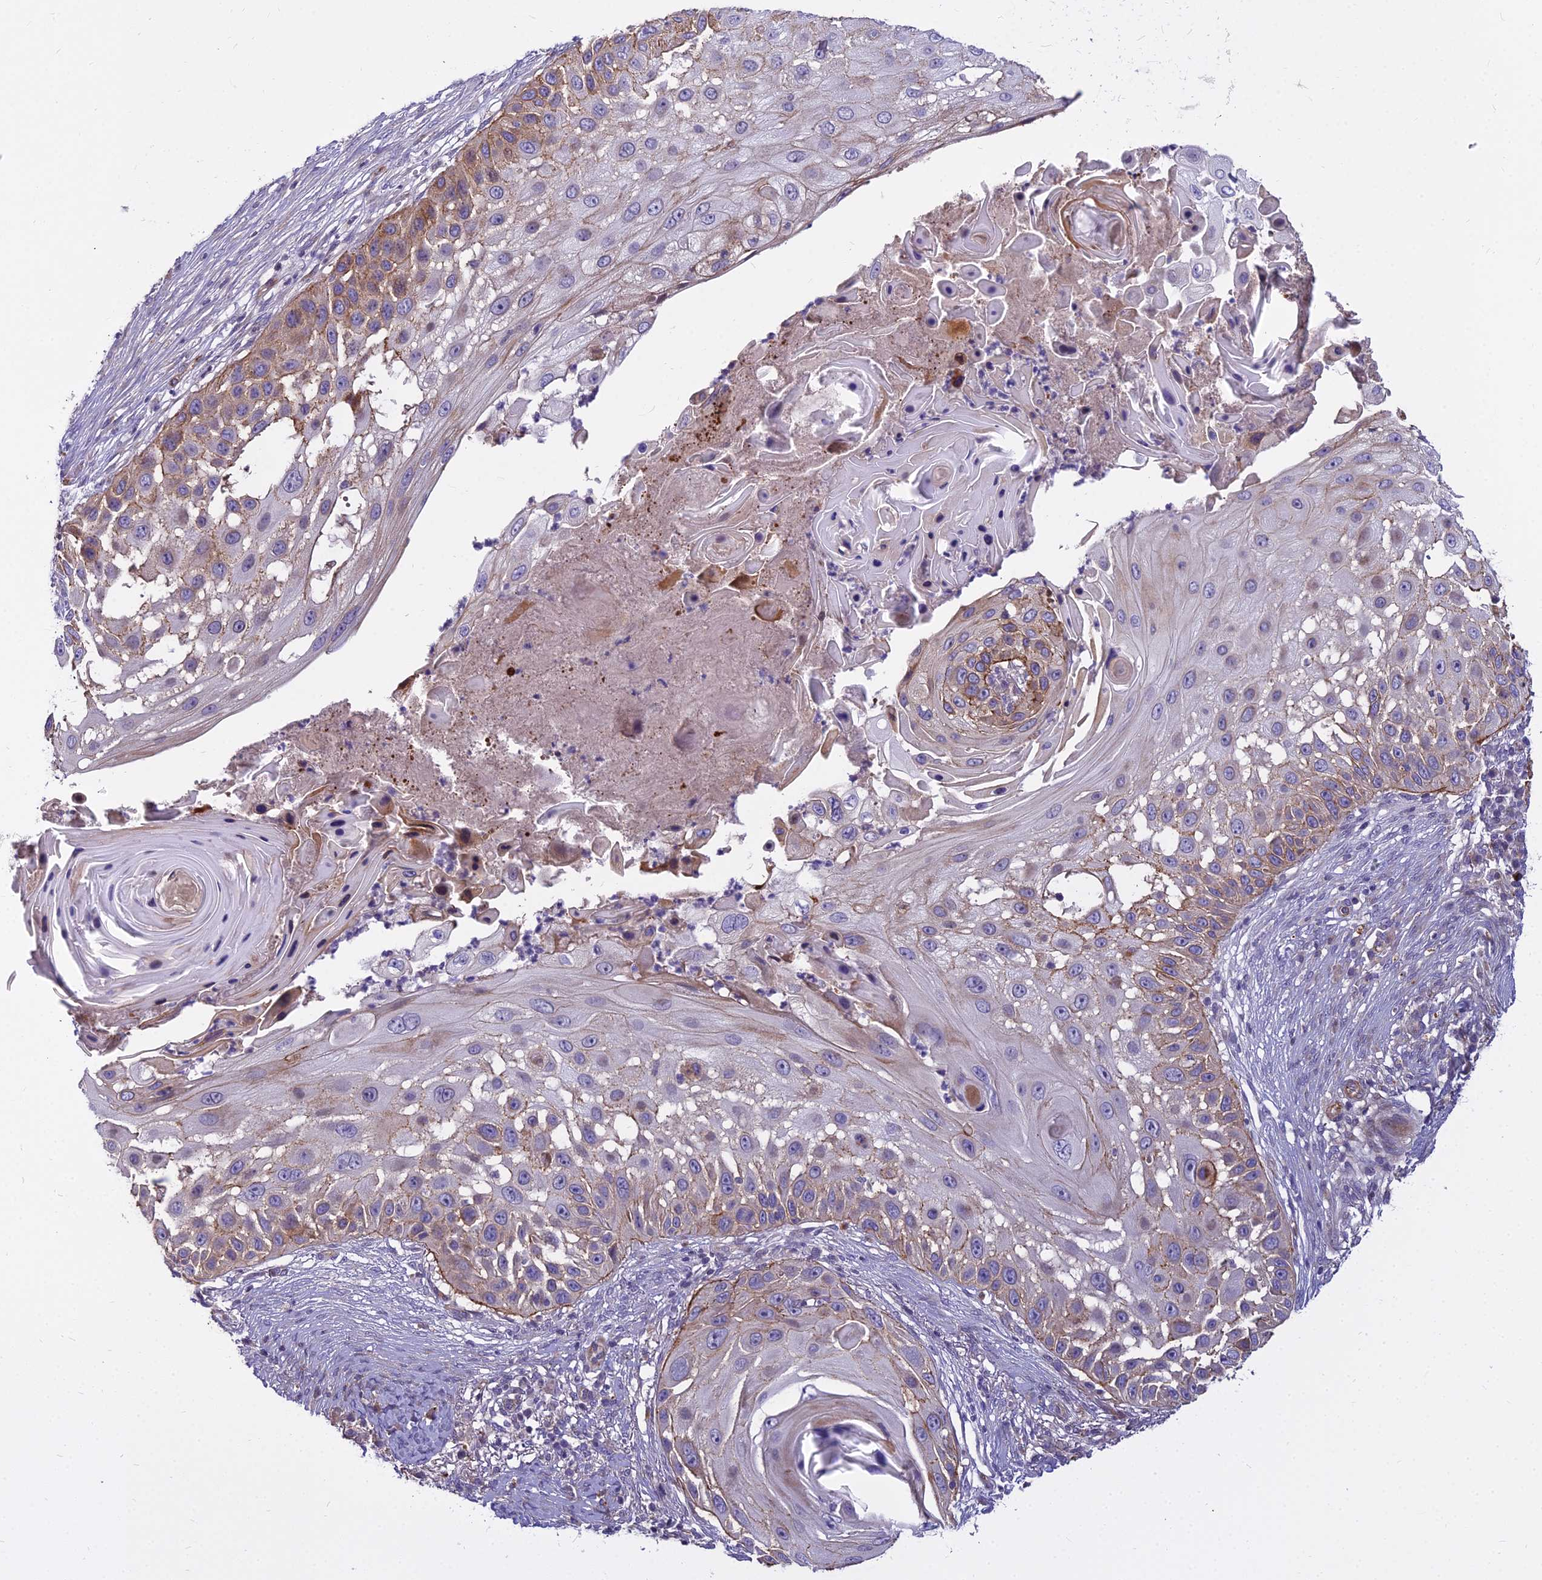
{"staining": {"intensity": "moderate", "quantity": "<25%", "location": "cytoplasmic/membranous"}, "tissue": "skin cancer", "cell_type": "Tumor cells", "image_type": "cancer", "snomed": [{"axis": "morphology", "description": "Squamous cell carcinoma, NOS"}, {"axis": "topography", "description": "Skin"}], "caption": "Protein staining of skin cancer tissue demonstrates moderate cytoplasmic/membranous staining in approximately <25% of tumor cells. The staining was performed using DAB, with brown indicating positive protein expression. Nuclei are stained blue with hematoxylin.", "gene": "GLYATL3", "patient": {"sex": "female", "age": 44}}